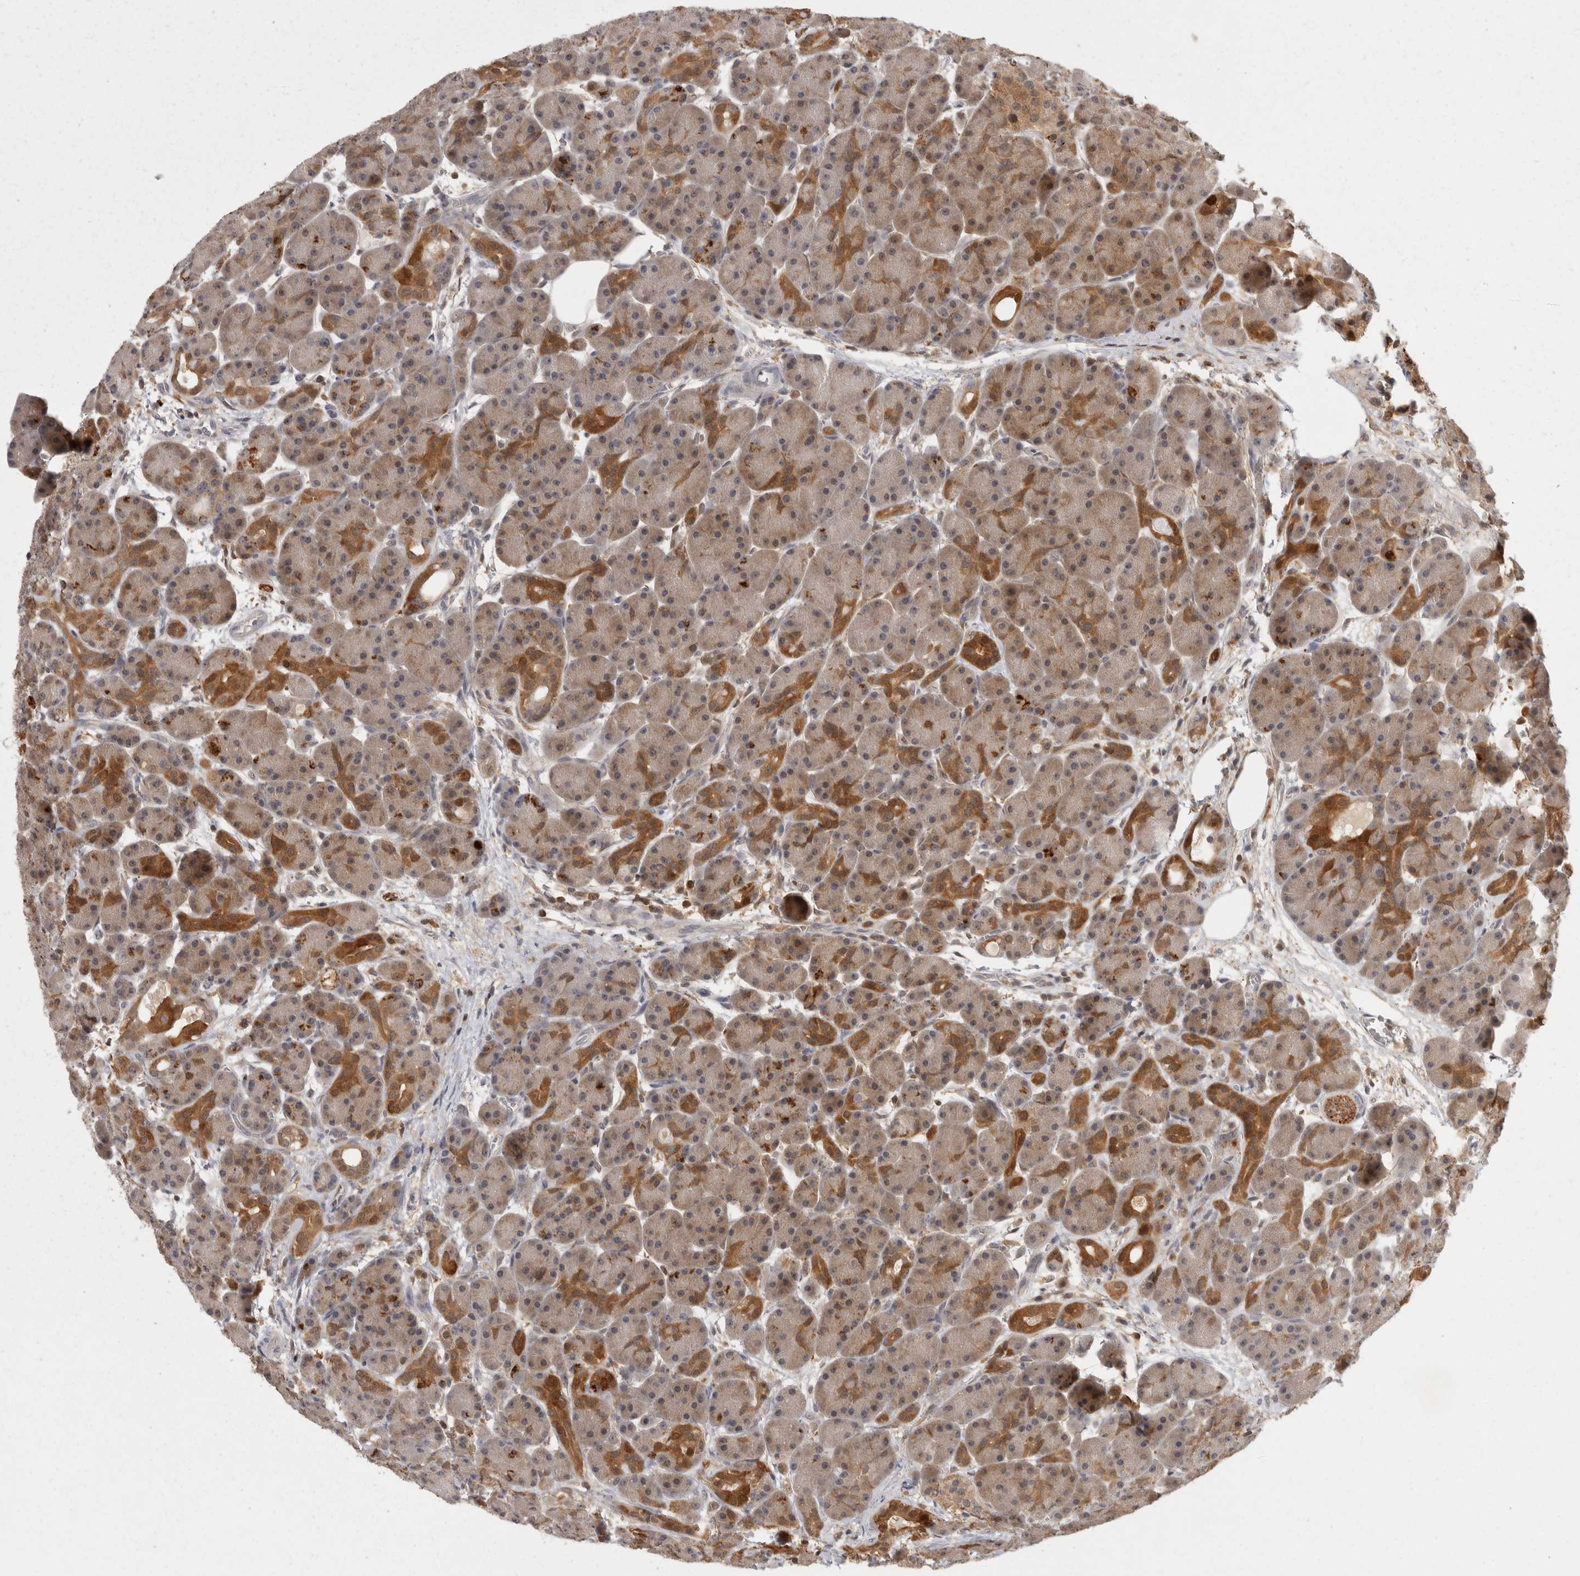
{"staining": {"intensity": "moderate", "quantity": "<25%", "location": "cytoplasmic/membranous"}, "tissue": "pancreas", "cell_type": "Exocrine glandular cells", "image_type": "normal", "snomed": [{"axis": "morphology", "description": "Normal tissue, NOS"}, {"axis": "topography", "description": "Pancreas"}], "caption": "Approximately <25% of exocrine glandular cells in benign human pancreas demonstrate moderate cytoplasmic/membranous protein positivity as visualized by brown immunohistochemical staining.", "gene": "ACAT2", "patient": {"sex": "male", "age": 63}}